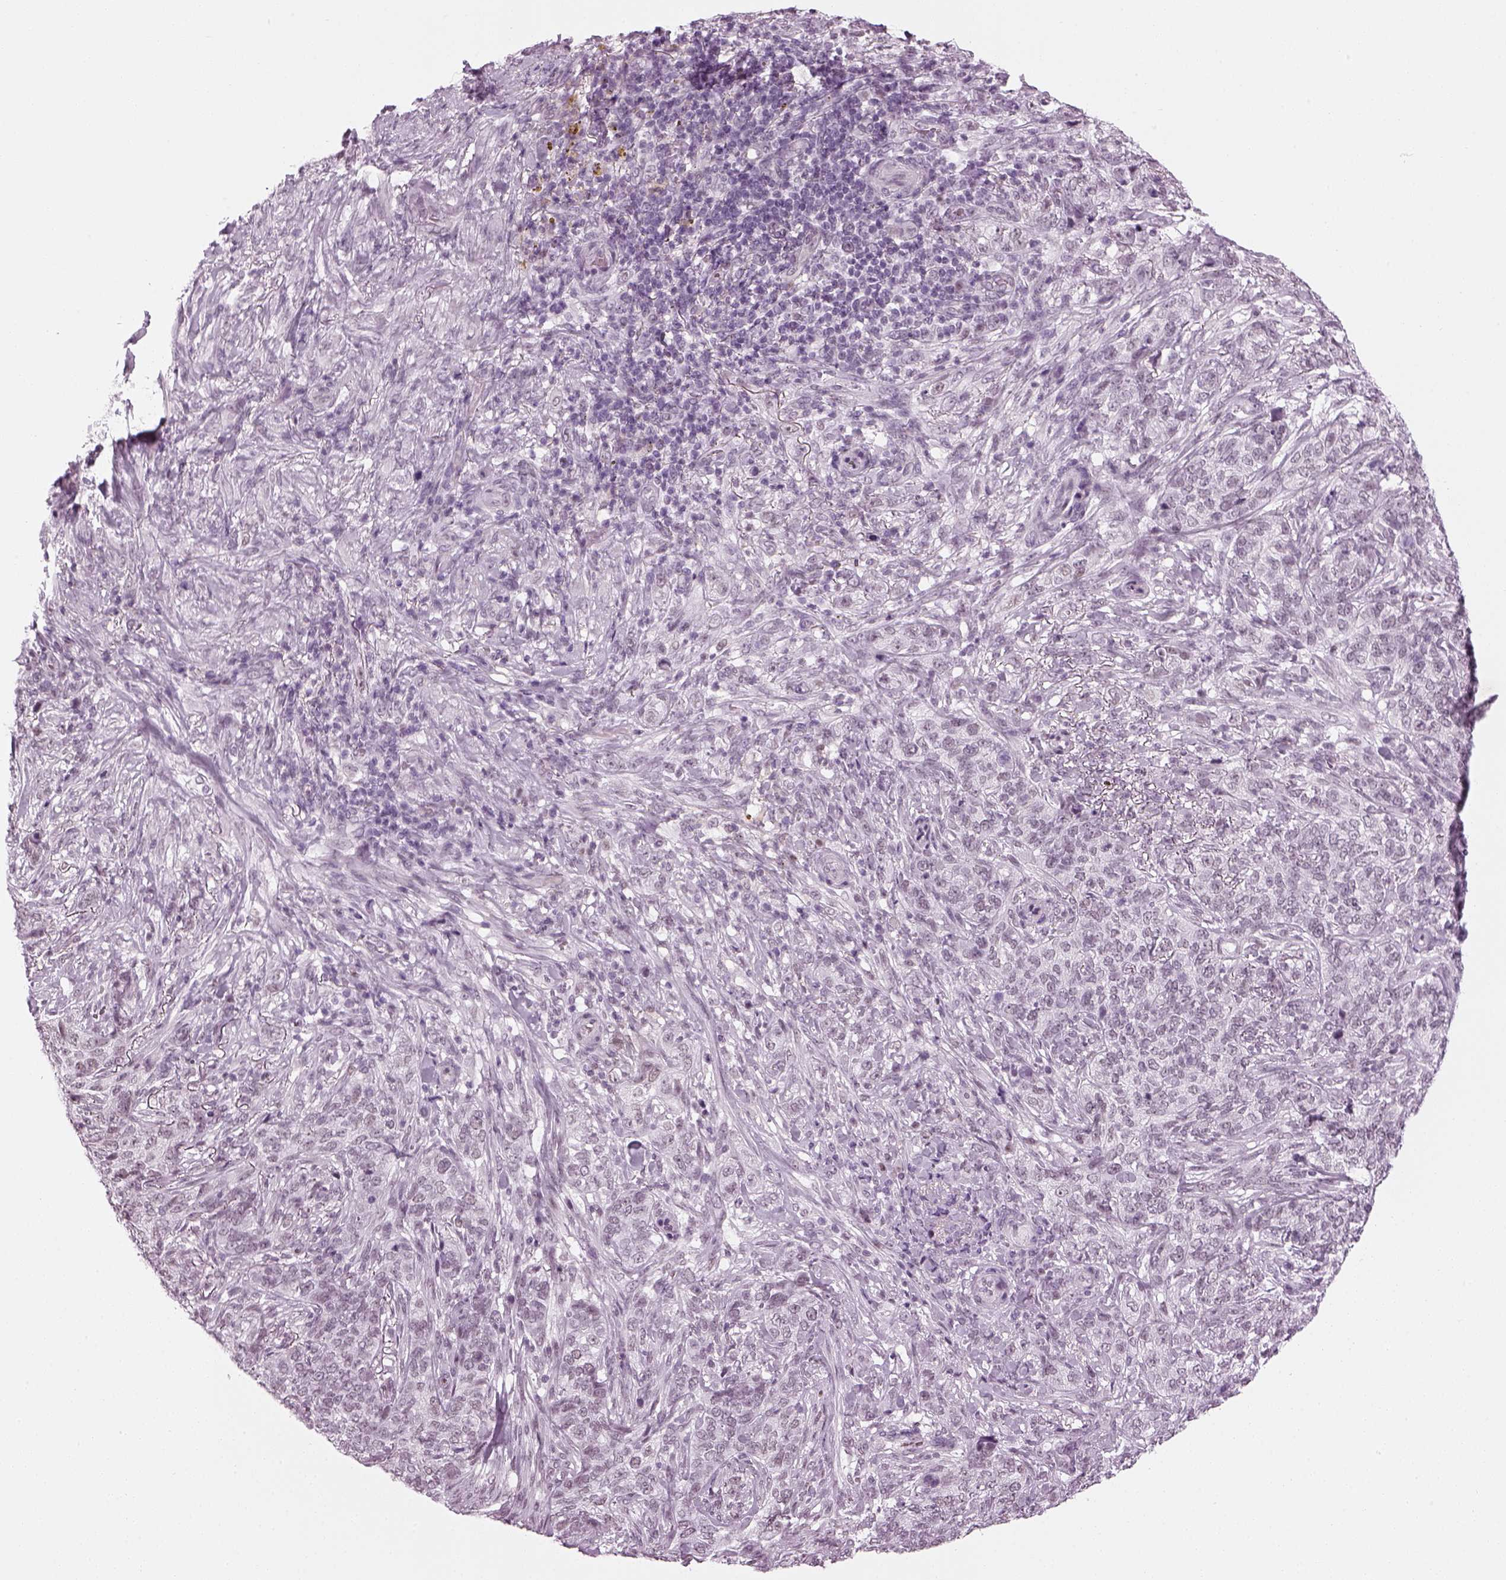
{"staining": {"intensity": "negative", "quantity": "none", "location": "none"}, "tissue": "skin cancer", "cell_type": "Tumor cells", "image_type": "cancer", "snomed": [{"axis": "morphology", "description": "Basal cell carcinoma"}, {"axis": "topography", "description": "Skin"}], "caption": "DAB (3,3'-diaminobenzidine) immunohistochemical staining of skin cancer (basal cell carcinoma) shows no significant positivity in tumor cells.", "gene": "KCNG2", "patient": {"sex": "female", "age": 69}}